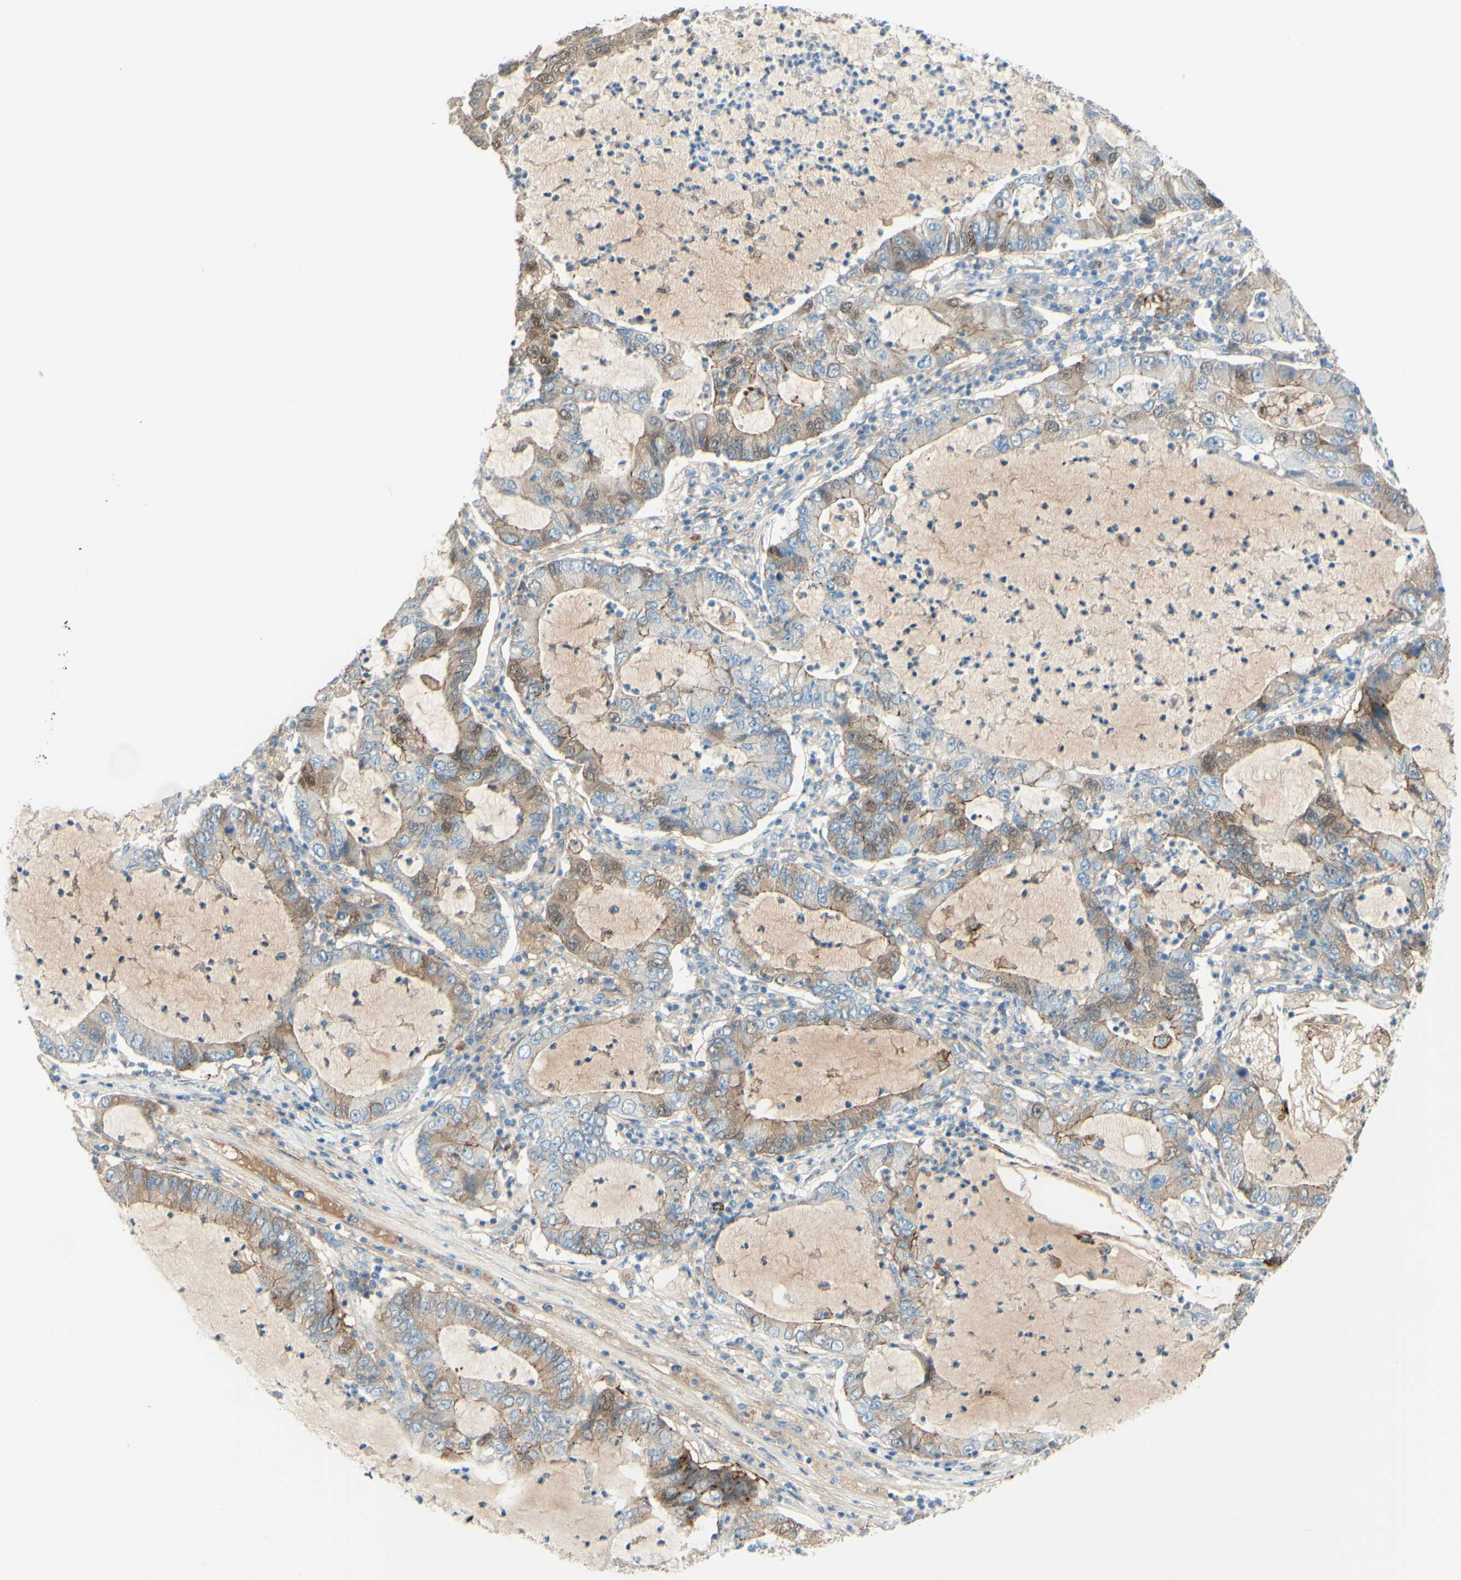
{"staining": {"intensity": "weak", "quantity": ">75%", "location": "cytoplasmic/membranous,nuclear"}, "tissue": "lung cancer", "cell_type": "Tumor cells", "image_type": "cancer", "snomed": [{"axis": "morphology", "description": "Adenocarcinoma, NOS"}, {"axis": "topography", "description": "Lung"}], "caption": "Adenocarcinoma (lung) was stained to show a protein in brown. There is low levels of weak cytoplasmic/membranous and nuclear expression in approximately >75% of tumor cells. The protein of interest is shown in brown color, while the nuclei are stained blue.", "gene": "ALCAM", "patient": {"sex": "female", "age": 51}}